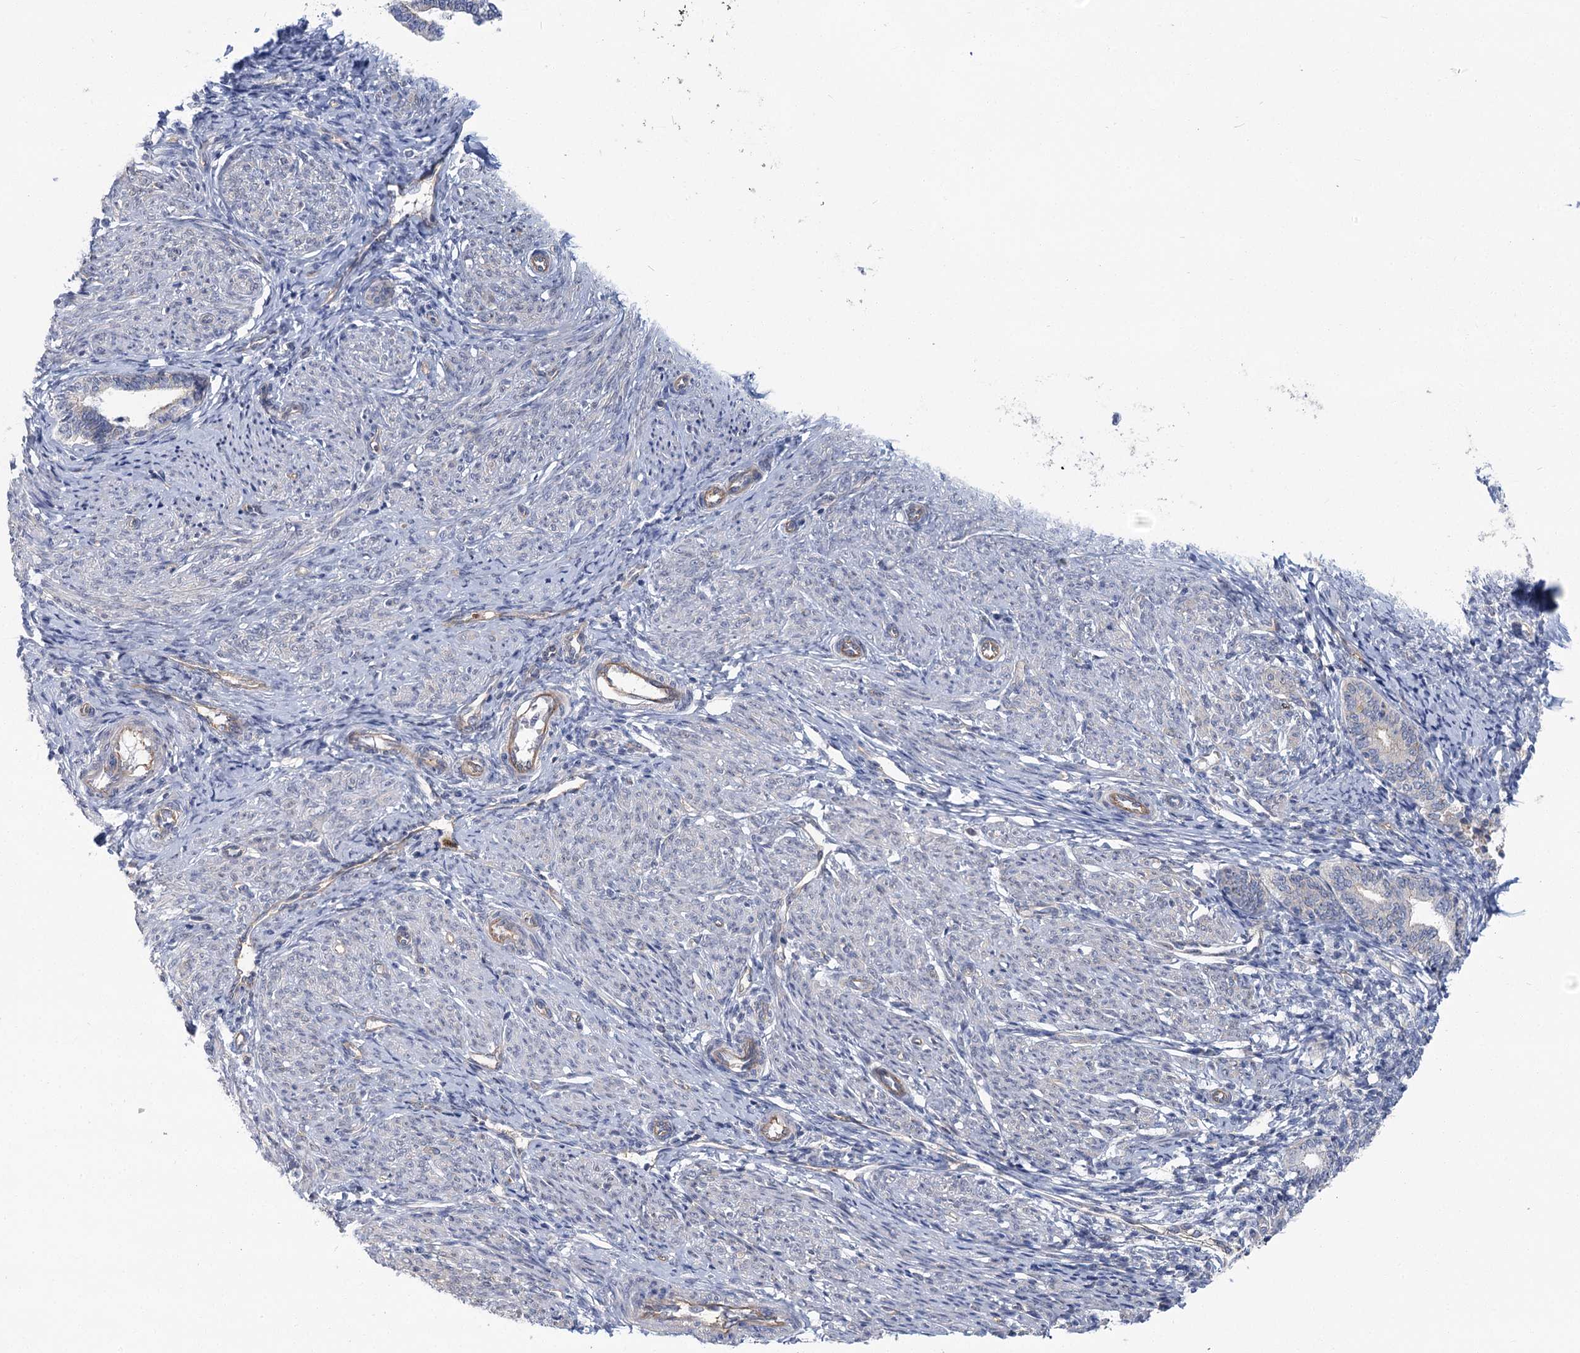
{"staining": {"intensity": "negative", "quantity": "none", "location": "none"}, "tissue": "endometrium", "cell_type": "Cells in endometrial stroma", "image_type": "normal", "snomed": [{"axis": "morphology", "description": "Normal tissue, NOS"}, {"axis": "topography", "description": "Endometrium"}], "caption": "There is no significant positivity in cells in endometrial stroma of endometrium. Nuclei are stained in blue.", "gene": "THAP6", "patient": {"sex": "female", "age": 72}}